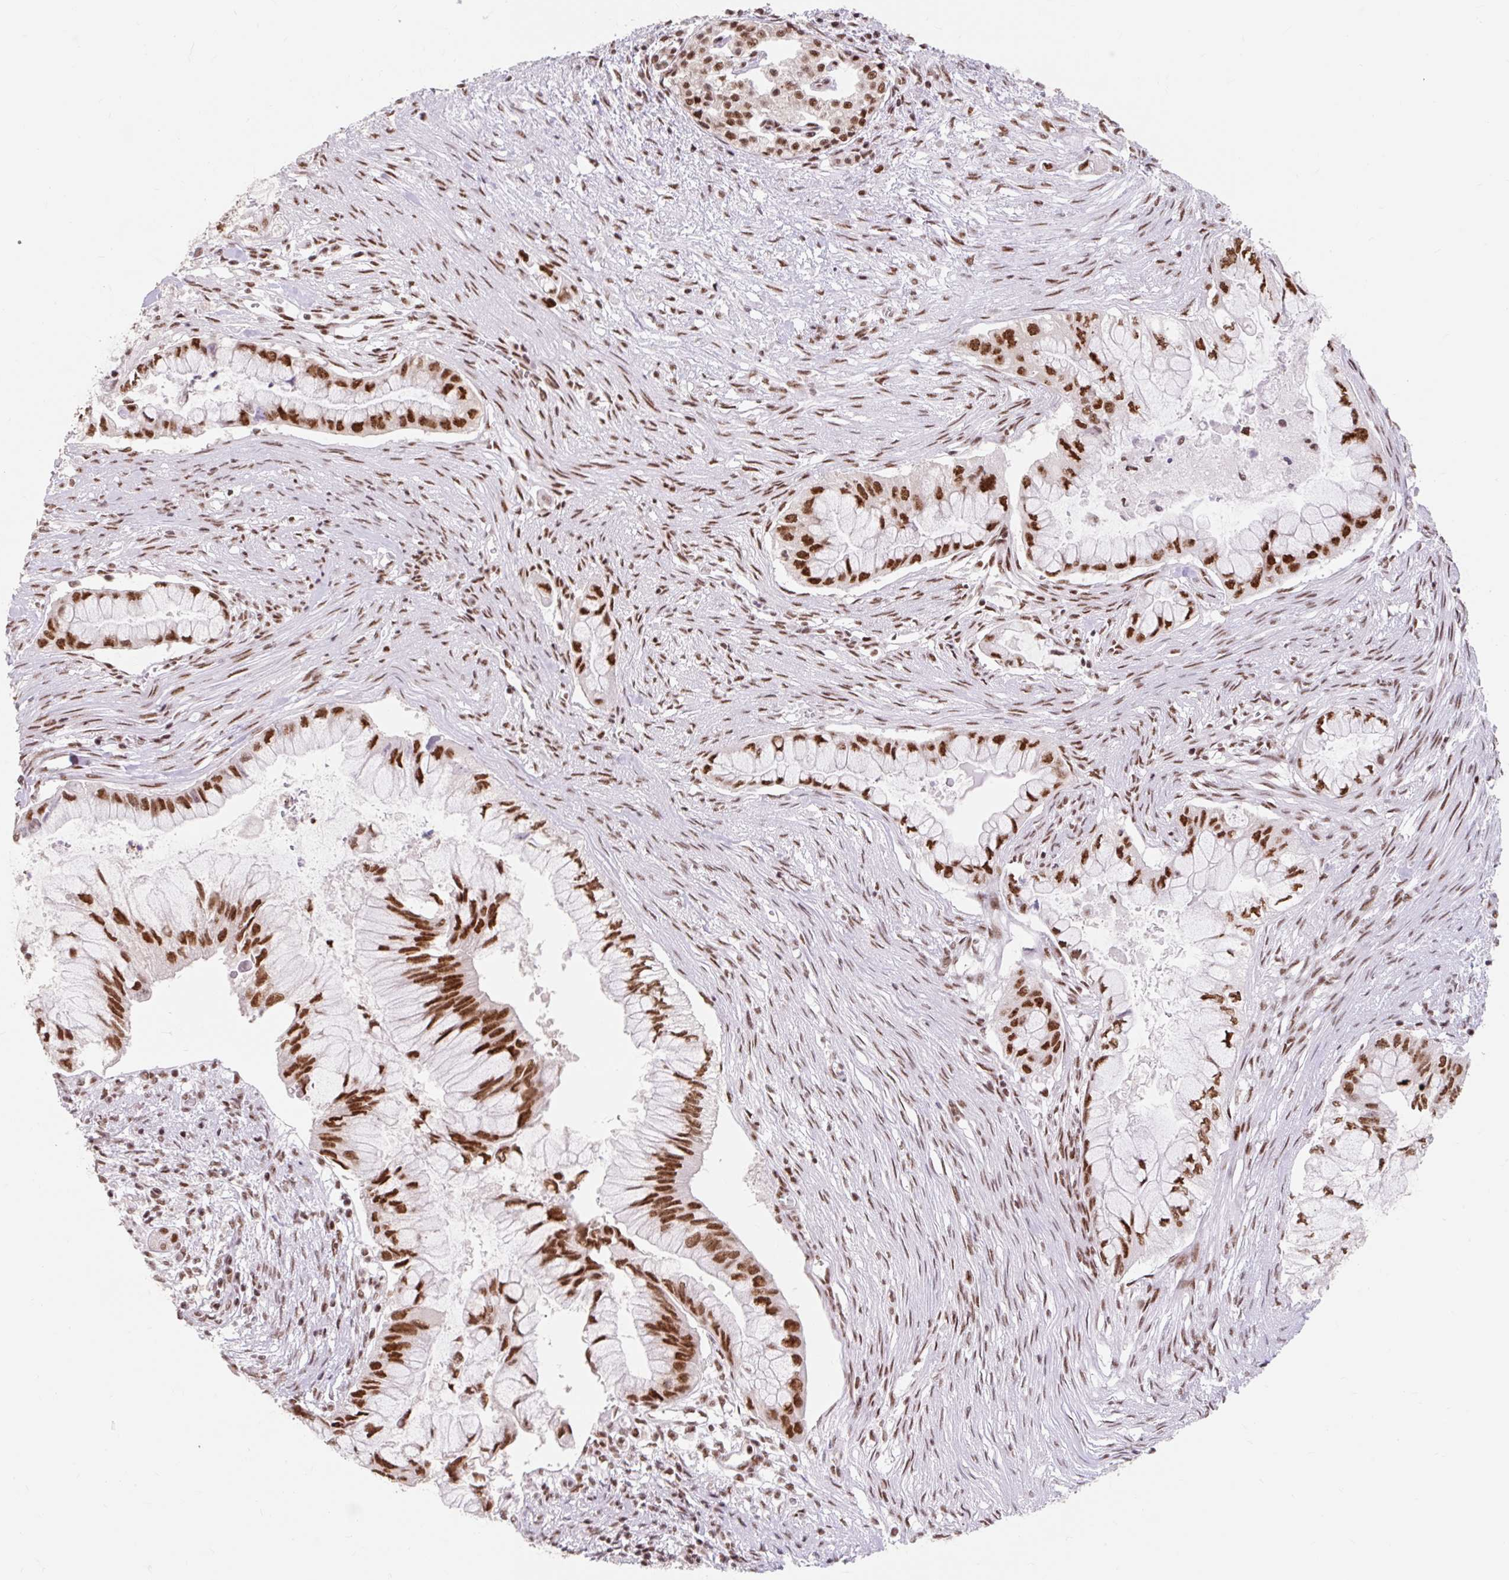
{"staining": {"intensity": "strong", "quantity": ">75%", "location": "nuclear"}, "tissue": "pancreatic cancer", "cell_type": "Tumor cells", "image_type": "cancer", "snomed": [{"axis": "morphology", "description": "Adenocarcinoma, NOS"}, {"axis": "topography", "description": "Pancreas"}], "caption": "The micrograph demonstrates immunohistochemical staining of pancreatic cancer. There is strong nuclear expression is seen in approximately >75% of tumor cells. (brown staining indicates protein expression, while blue staining denotes nuclei).", "gene": "SRSF10", "patient": {"sex": "male", "age": 48}}